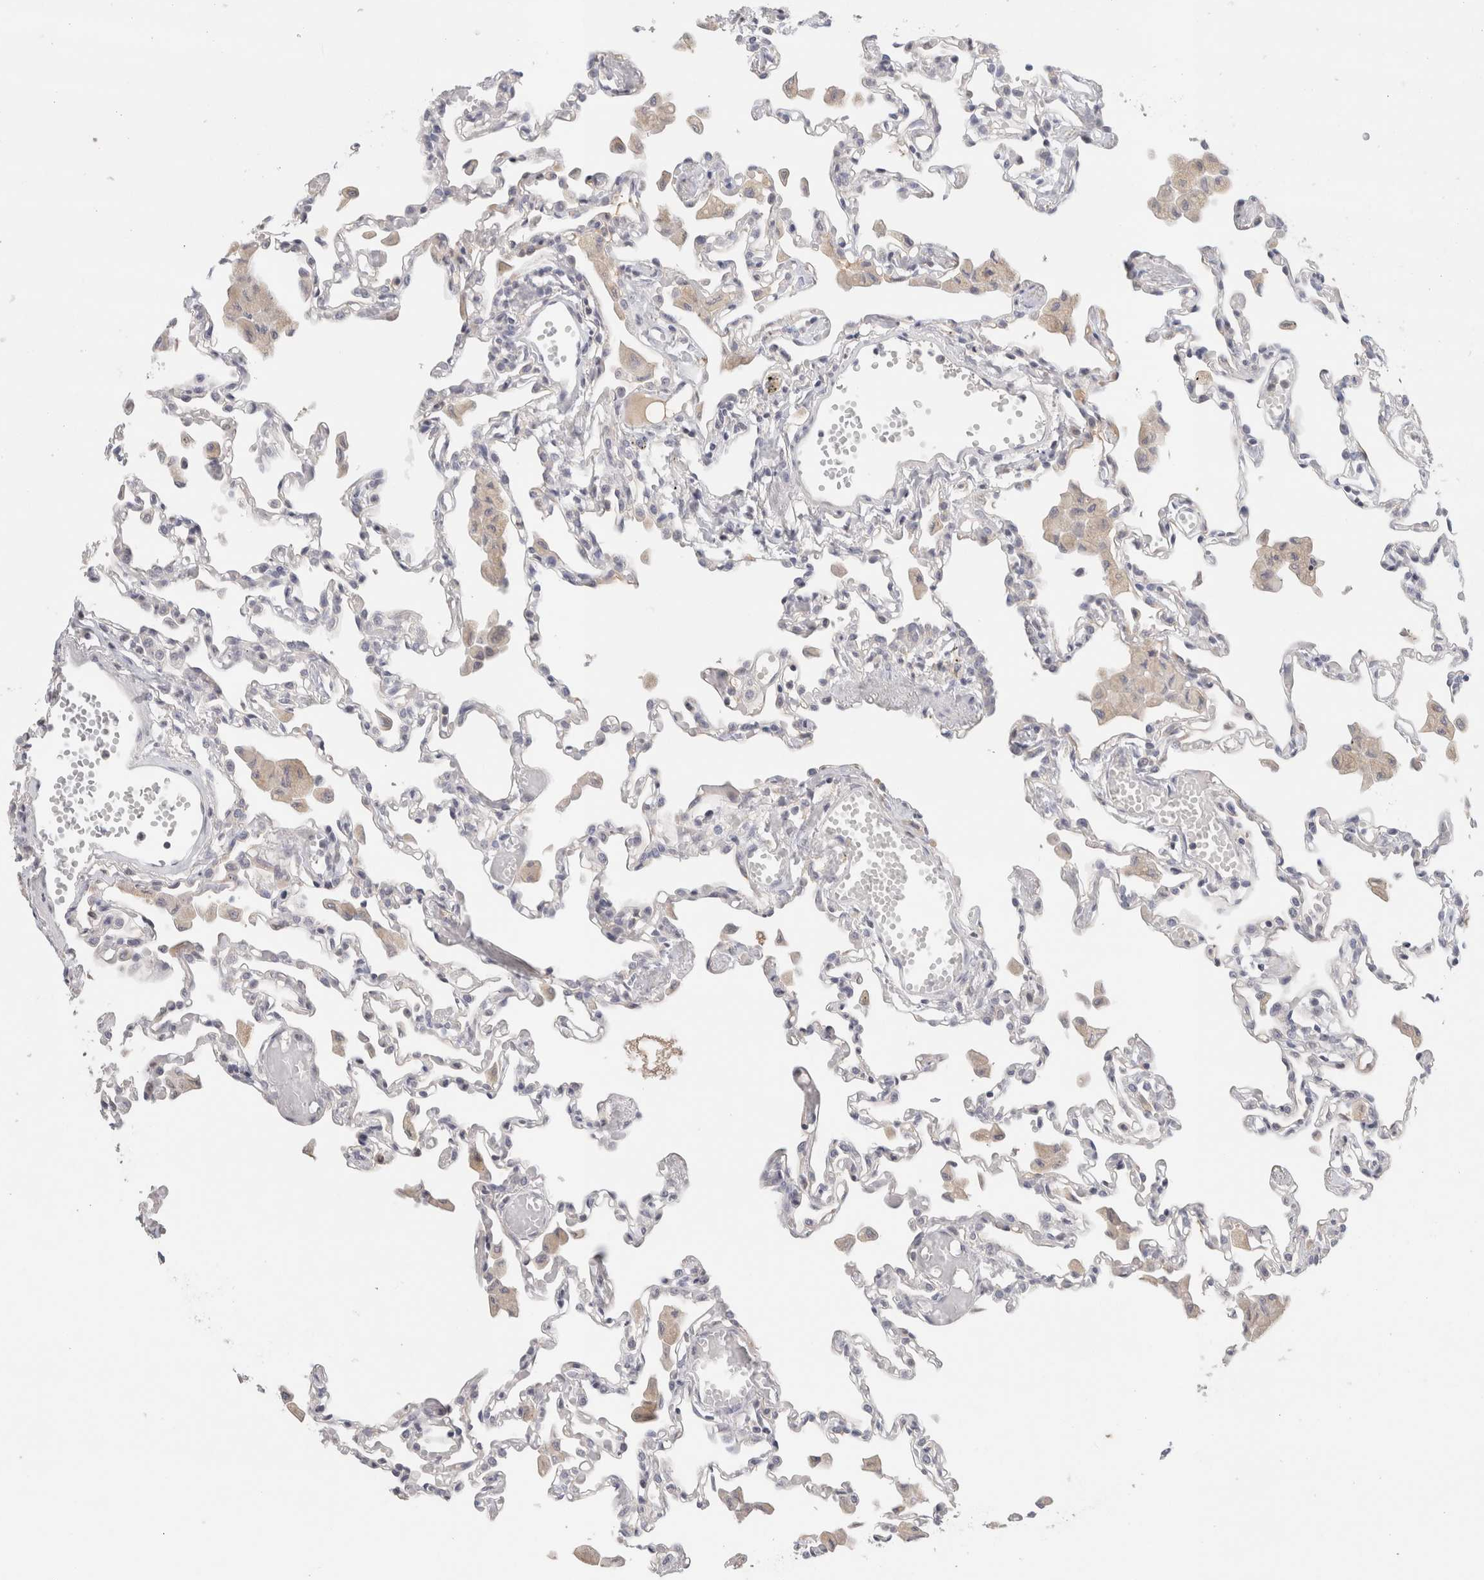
{"staining": {"intensity": "negative", "quantity": "none", "location": "none"}, "tissue": "lung", "cell_type": "Alveolar cells", "image_type": "normal", "snomed": [{"axis": "morphology", "description": "Normal tissue, NOS"}, {"axis": "topography", "description": "Bronchus"}, {"axis": "topography", "description": "Lung"}], "caption": "IHC histopathology image of unremarkable human lung stained for a protein (brown), which displays no expression in alveolar cells.", "gene": "STK31", "patient": {"sex": "female", "age": 49}}